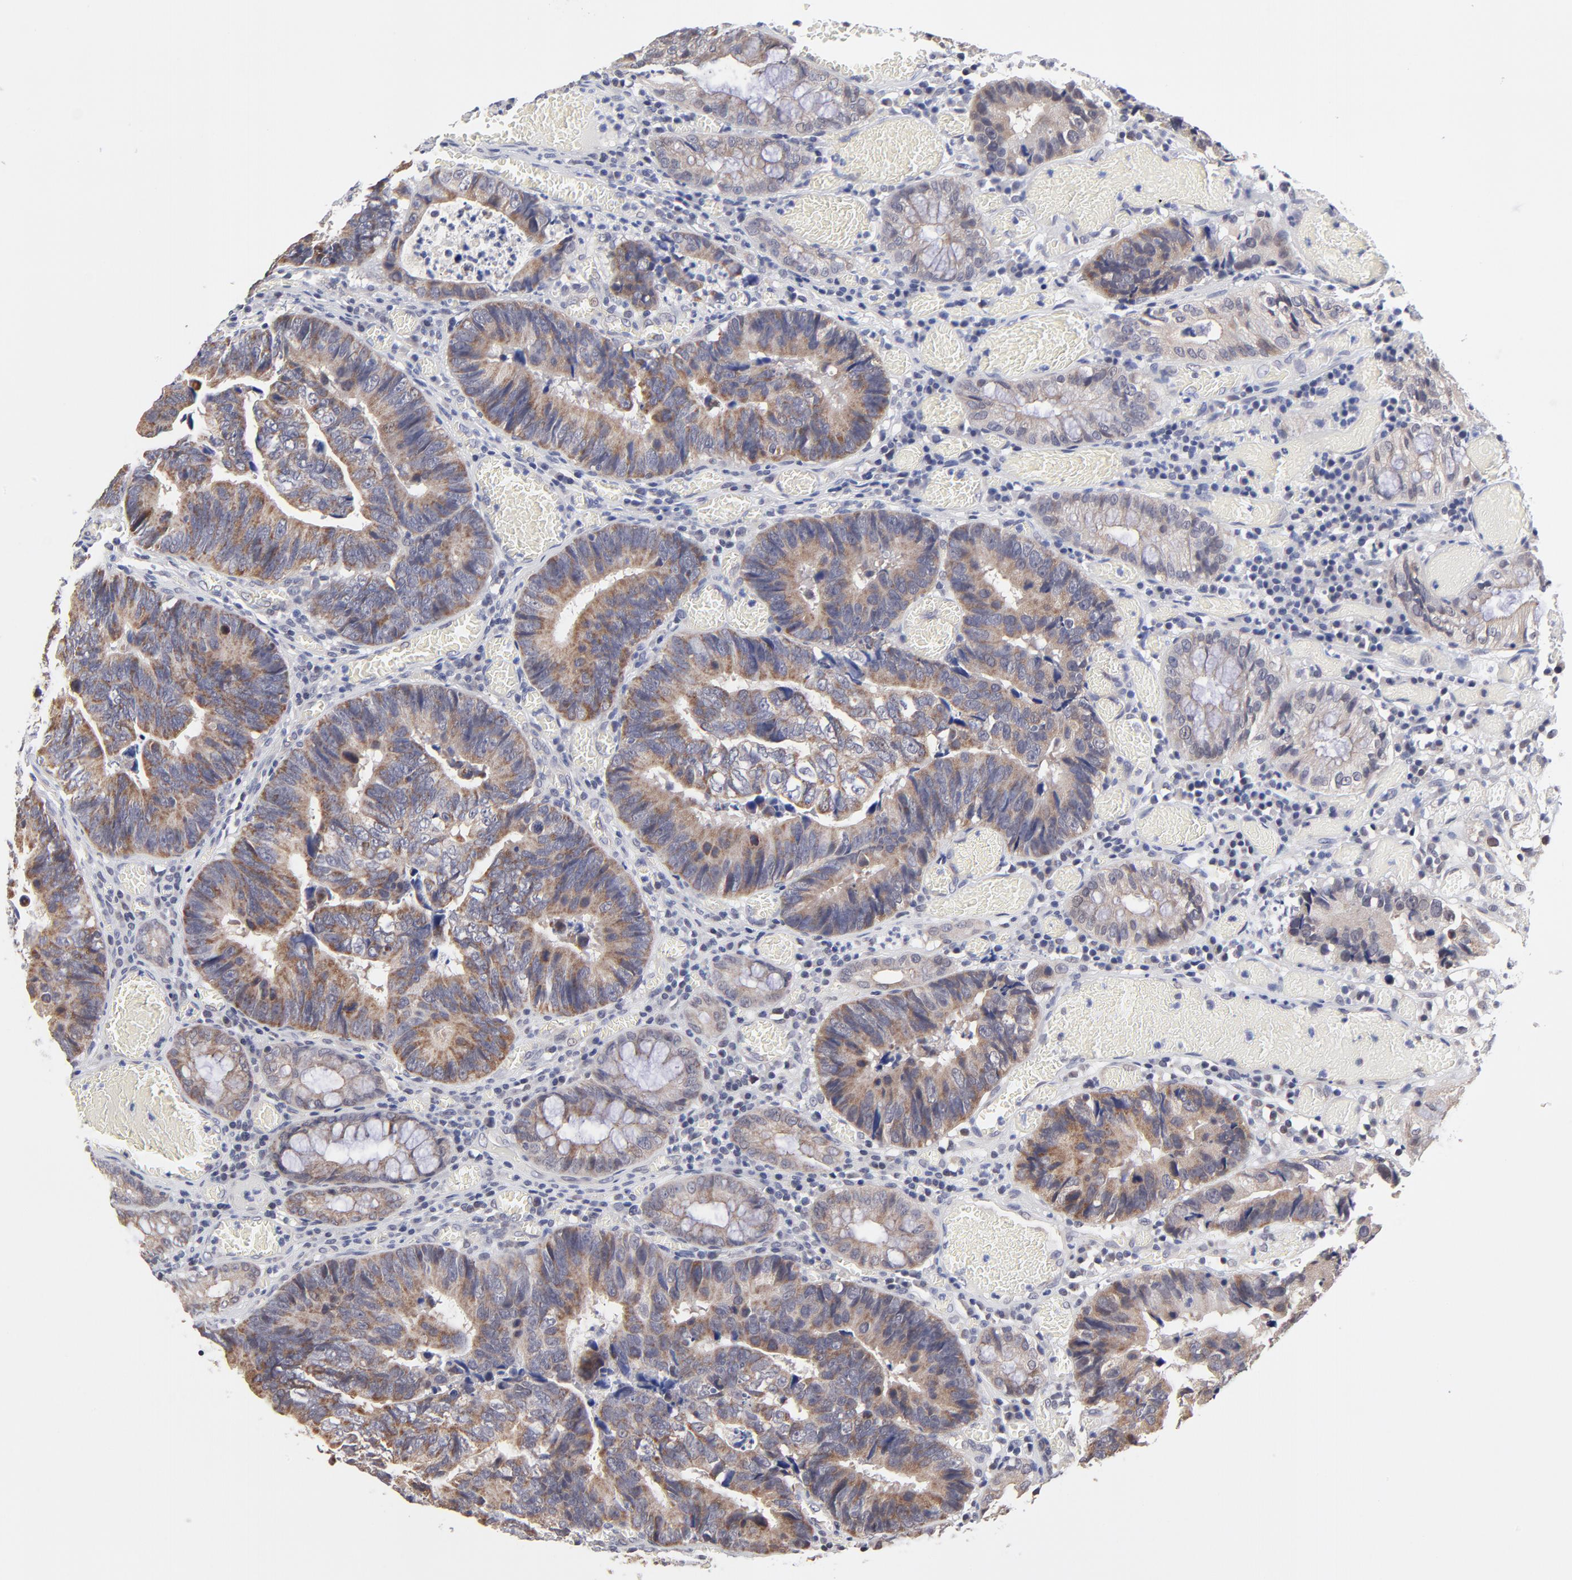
{"staining": {"intensity": "moderate", "quantity": ">75%", "location": "cytoplasmic/membranous"}, "tissue": "colorectal cancer", "cell_type": "Tumor cells", "image_type": "cancer", "snomed": [{"axis": "morphology", "description": "Adenocarcinoma, NOS"}, {"axis": "topography", "description": "Rectum"}], "caption": "Colorectal cancer stained with a brown dye shows moderate cytoplasmic/membranous positive positivity in approximately >75% of tumor cells.", "gene": "FBXO8", "patient": {"sex": "female", "age": 98}}